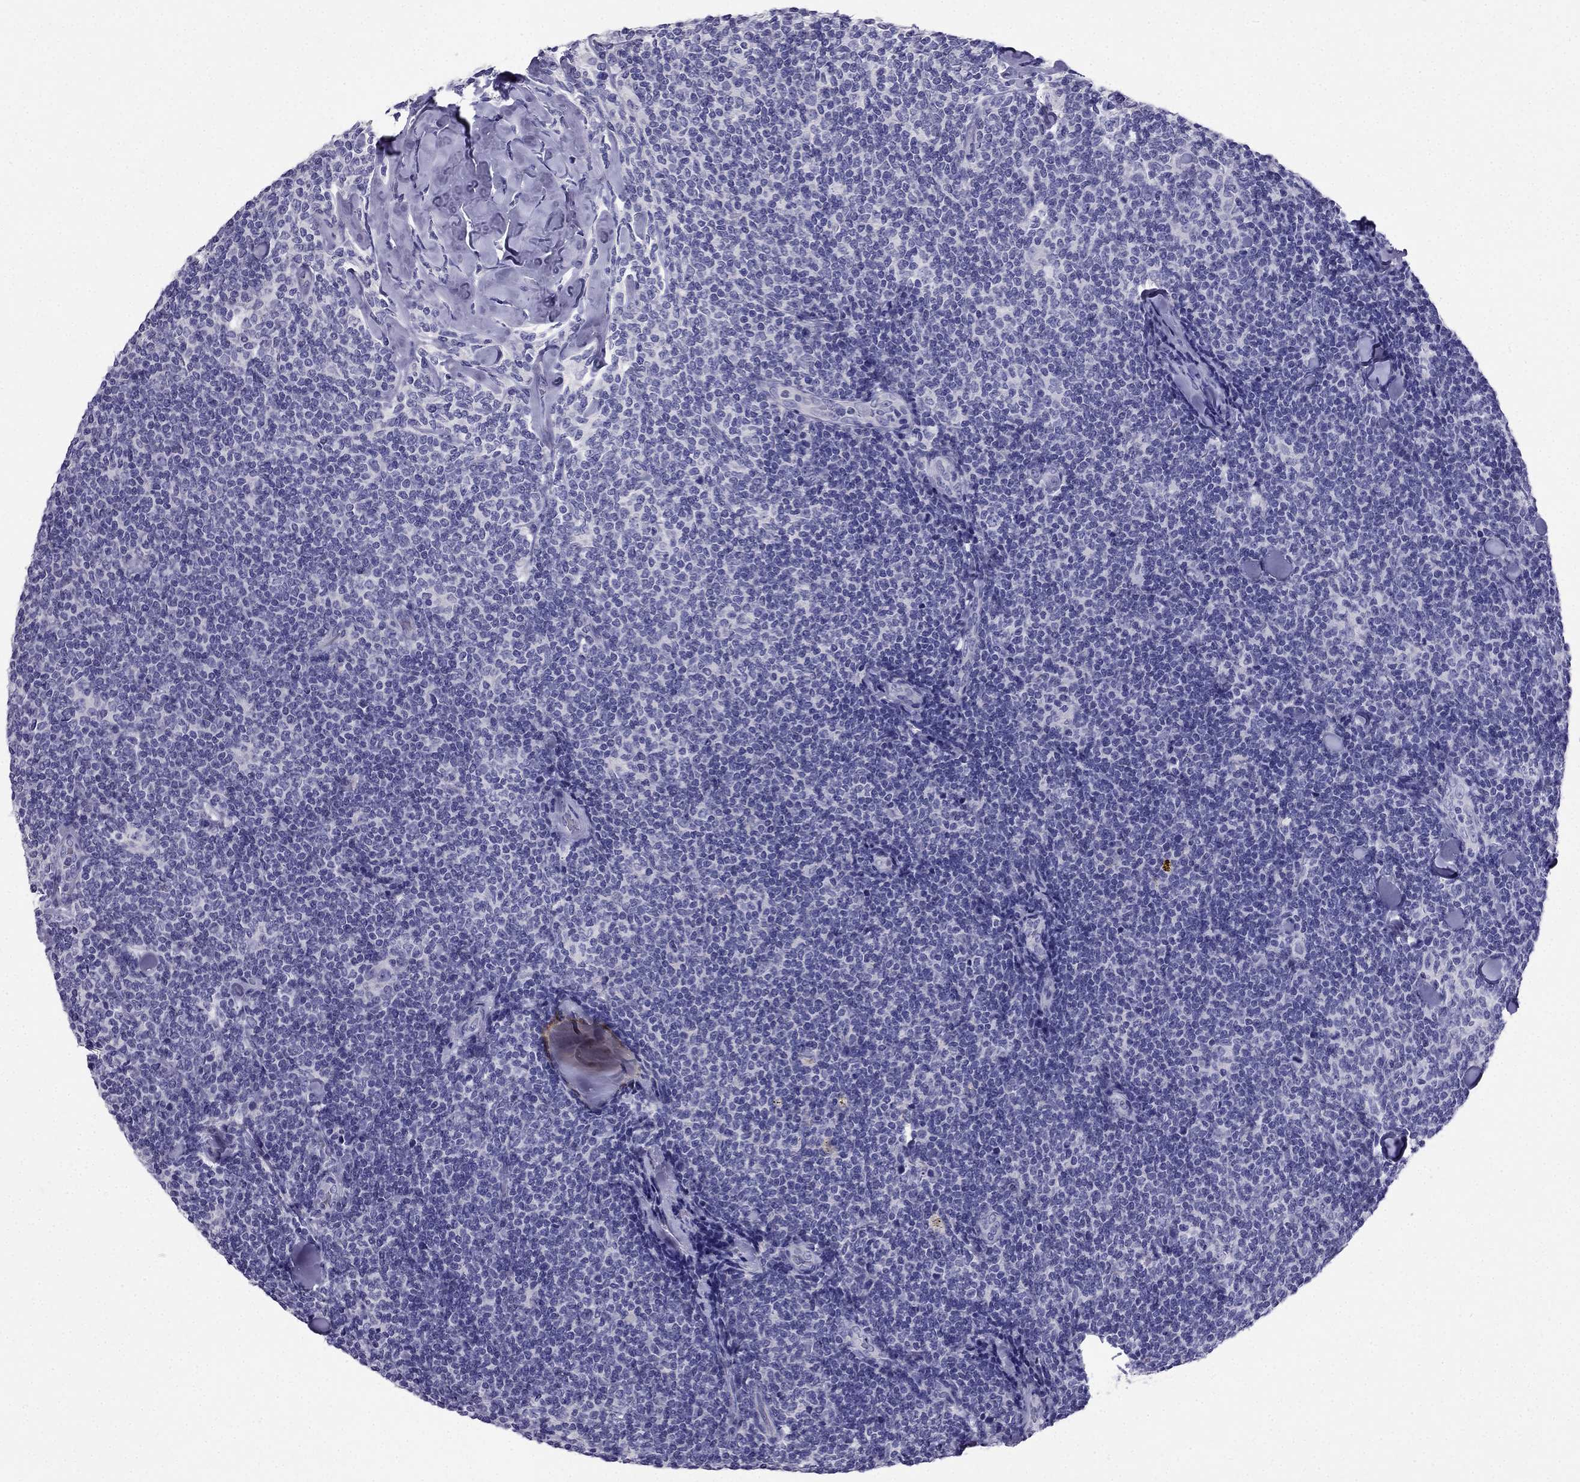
{"staining": {"intensity": "negative", "quantity": "none", "location": "none"}, "tissue": "lymphoma", "cell_type": "Tumor cells", "image_type": "cancer", "snomed": [{"axis": "morphology", "description": "Malignant lymphoma, non-Hodgkin's type, Low grade"}, {"axis": "topography", "description": "Lymph node"}], "caption": "An IHC histopathology image of low-grade malignant lymphoma, non-Hodgkin's type is shown. There is no staining in tumor cells of low-grade malignant lymphoma, non-Hodgkin's type. Nuclei are stained in blue.", "gene": "PTH", "patient": {"sex": "female", "age": 56}}